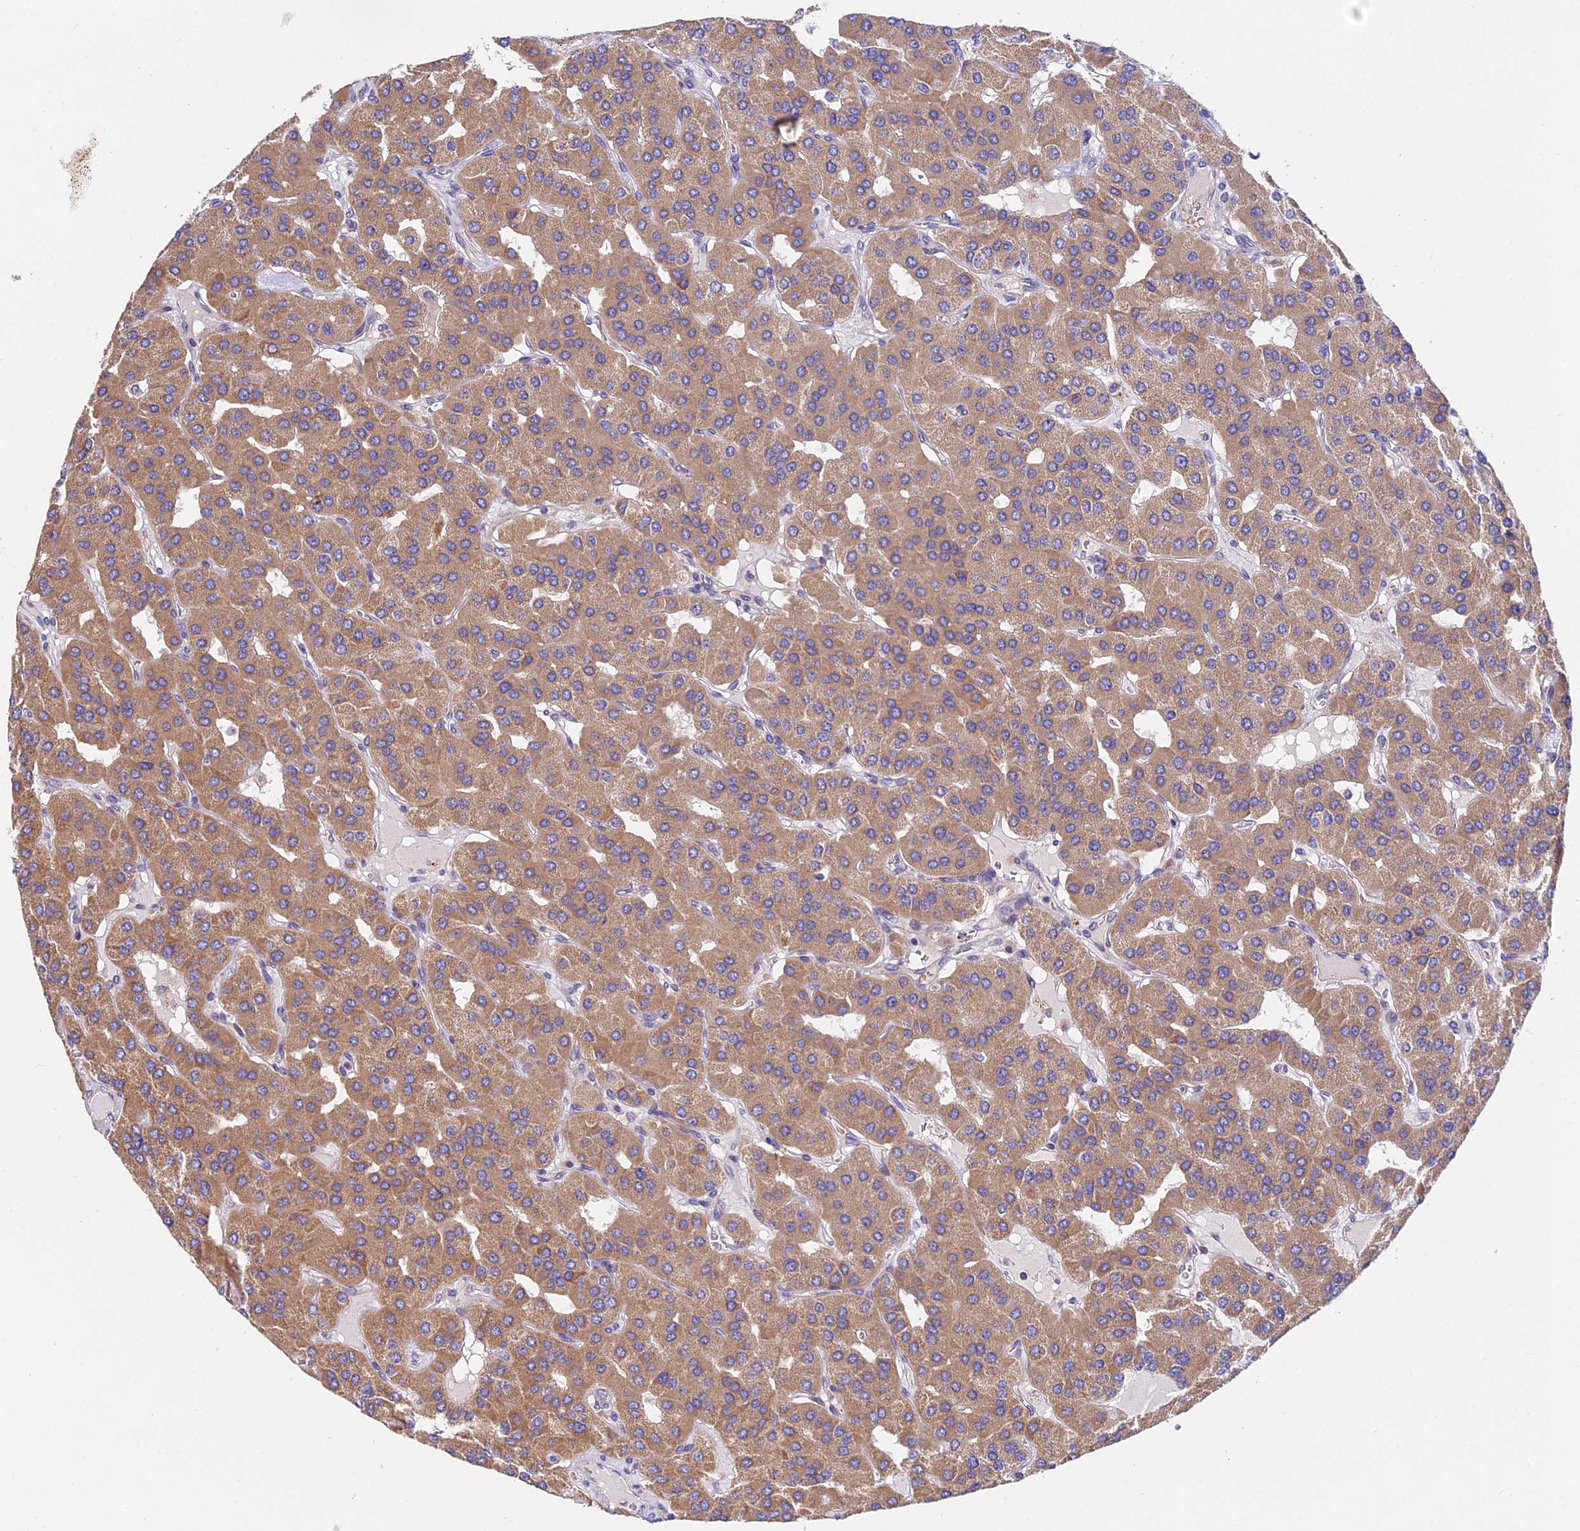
{"staining": {"intensity": "moderate", "quantity": ">75%", "location": "cytoplasmic/membranous"}, "tissue": "parathyroid gland", "cell_type": "Glandular cells", "image_type": "normal", "snomed": [{"axis": "morphology", "description": "Normal tissue, NOS"}, {"axis": "morphology", "description": "Adenoma, NOS"}, {"axis": "topography", "description": "Parathyroid gland"}], "caption": "Brown immunohistochemical staining in benign parathyroid gland shows moderate cytoplasmic/membranous positivity in about >75% of glandular cells. The protein of interest is stained brown, and the nuclei are stained in blue (DAB IHC with brightfield microscopy, high magnification).", "gene": "TRMT1", "patient": {"sex": "female", "age": 86}}